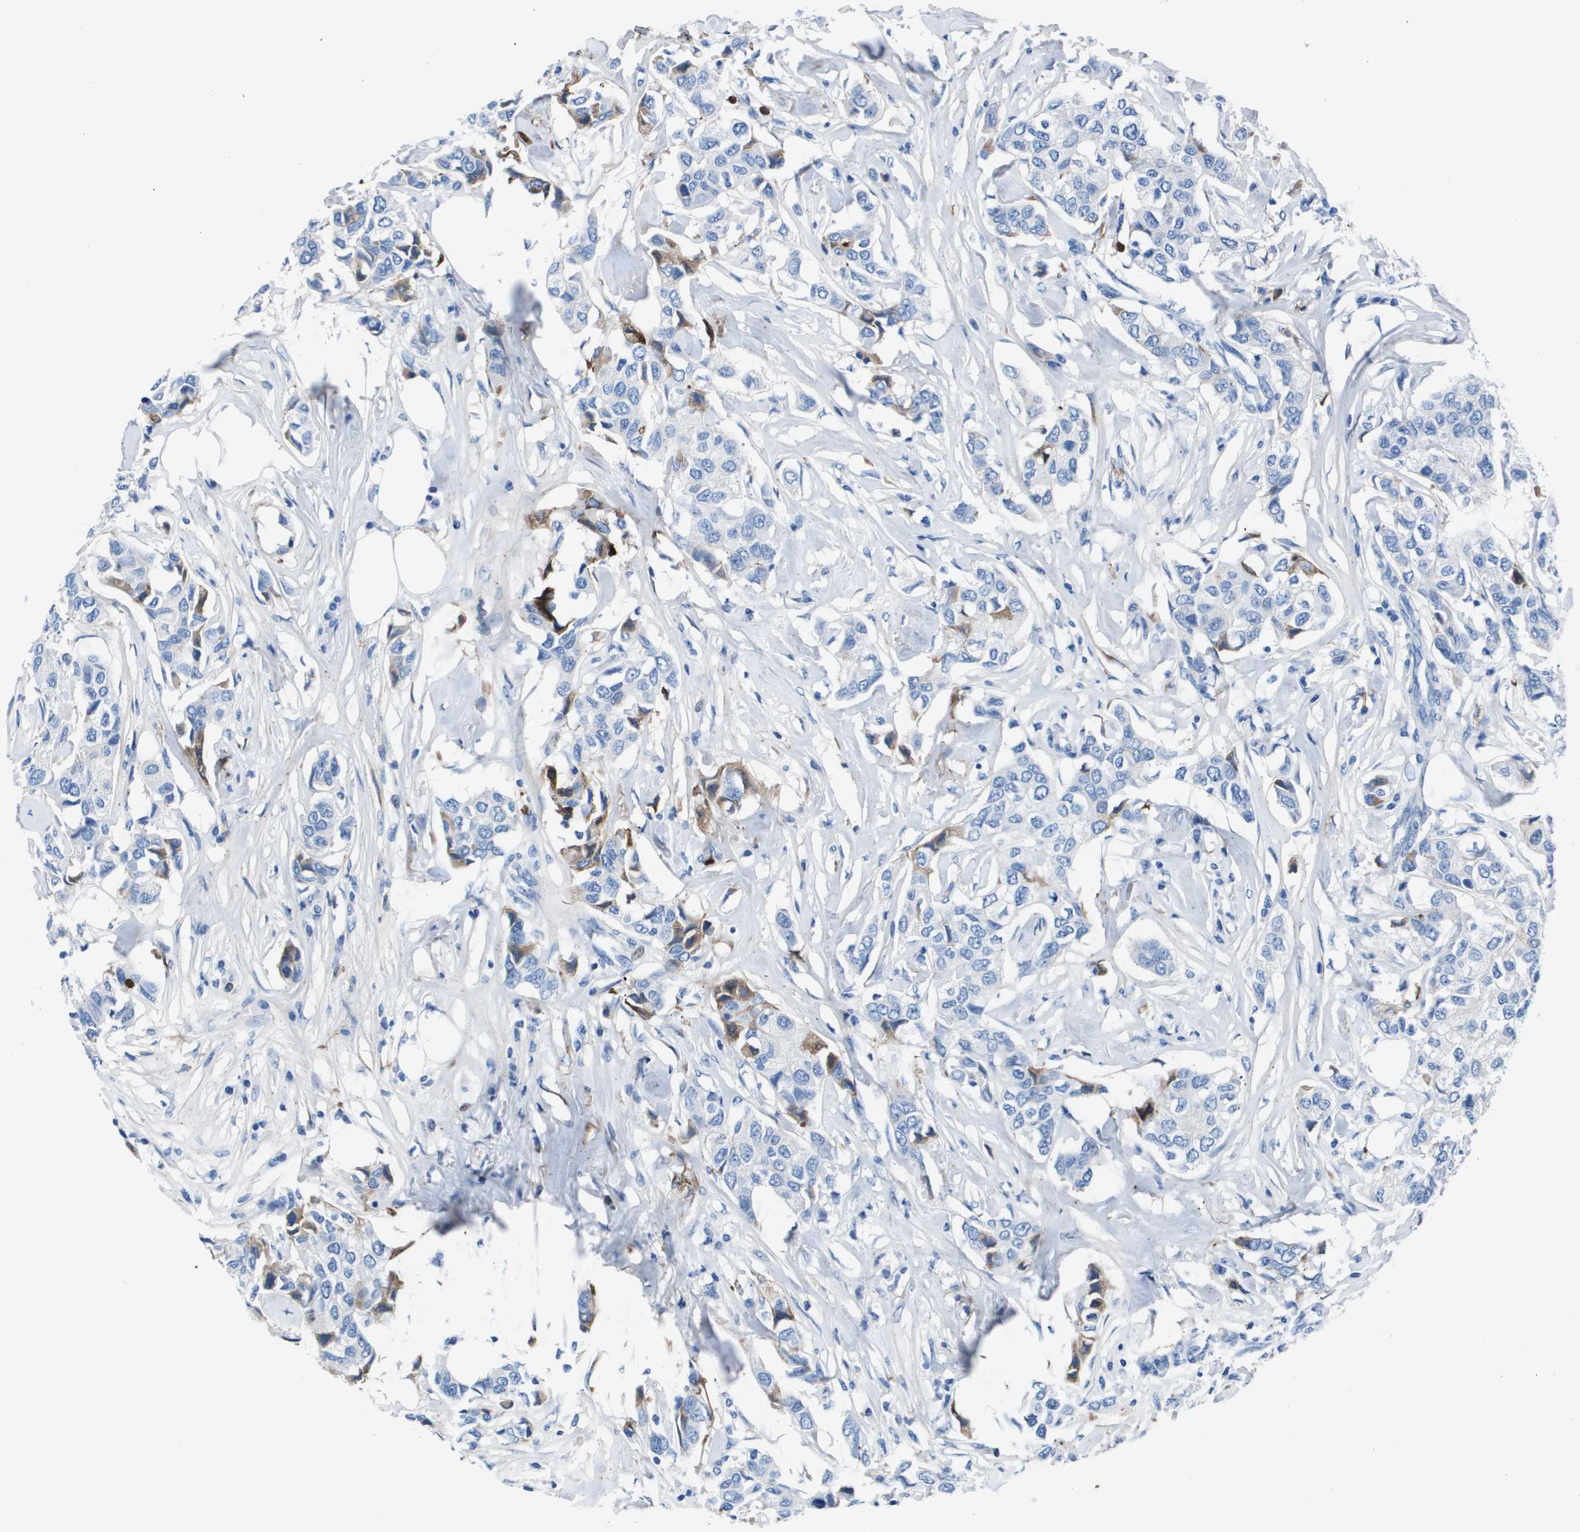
{"staining": {"intensity": "moderate", "quantity": "<25%", "location": "cytoplasmic/membranous"}, "tissue": "breast cancer", "cell_type": "Tumor cells", "image_type": "cancer", "snomed": [{"axis": "morphology", "description": "Duct carcinoma"}, {"axis": "topography", "description": "Breast"}], "caption": "A high-resolution histopathology image shows immunohistochemistry staining of breast intraductal carcinoma, which displays moderate cytoplasmic/membranous staining in approximately <25% of tumor cells.", "gene": "VTN", "patient": {"sex": "female", "age": 80}}